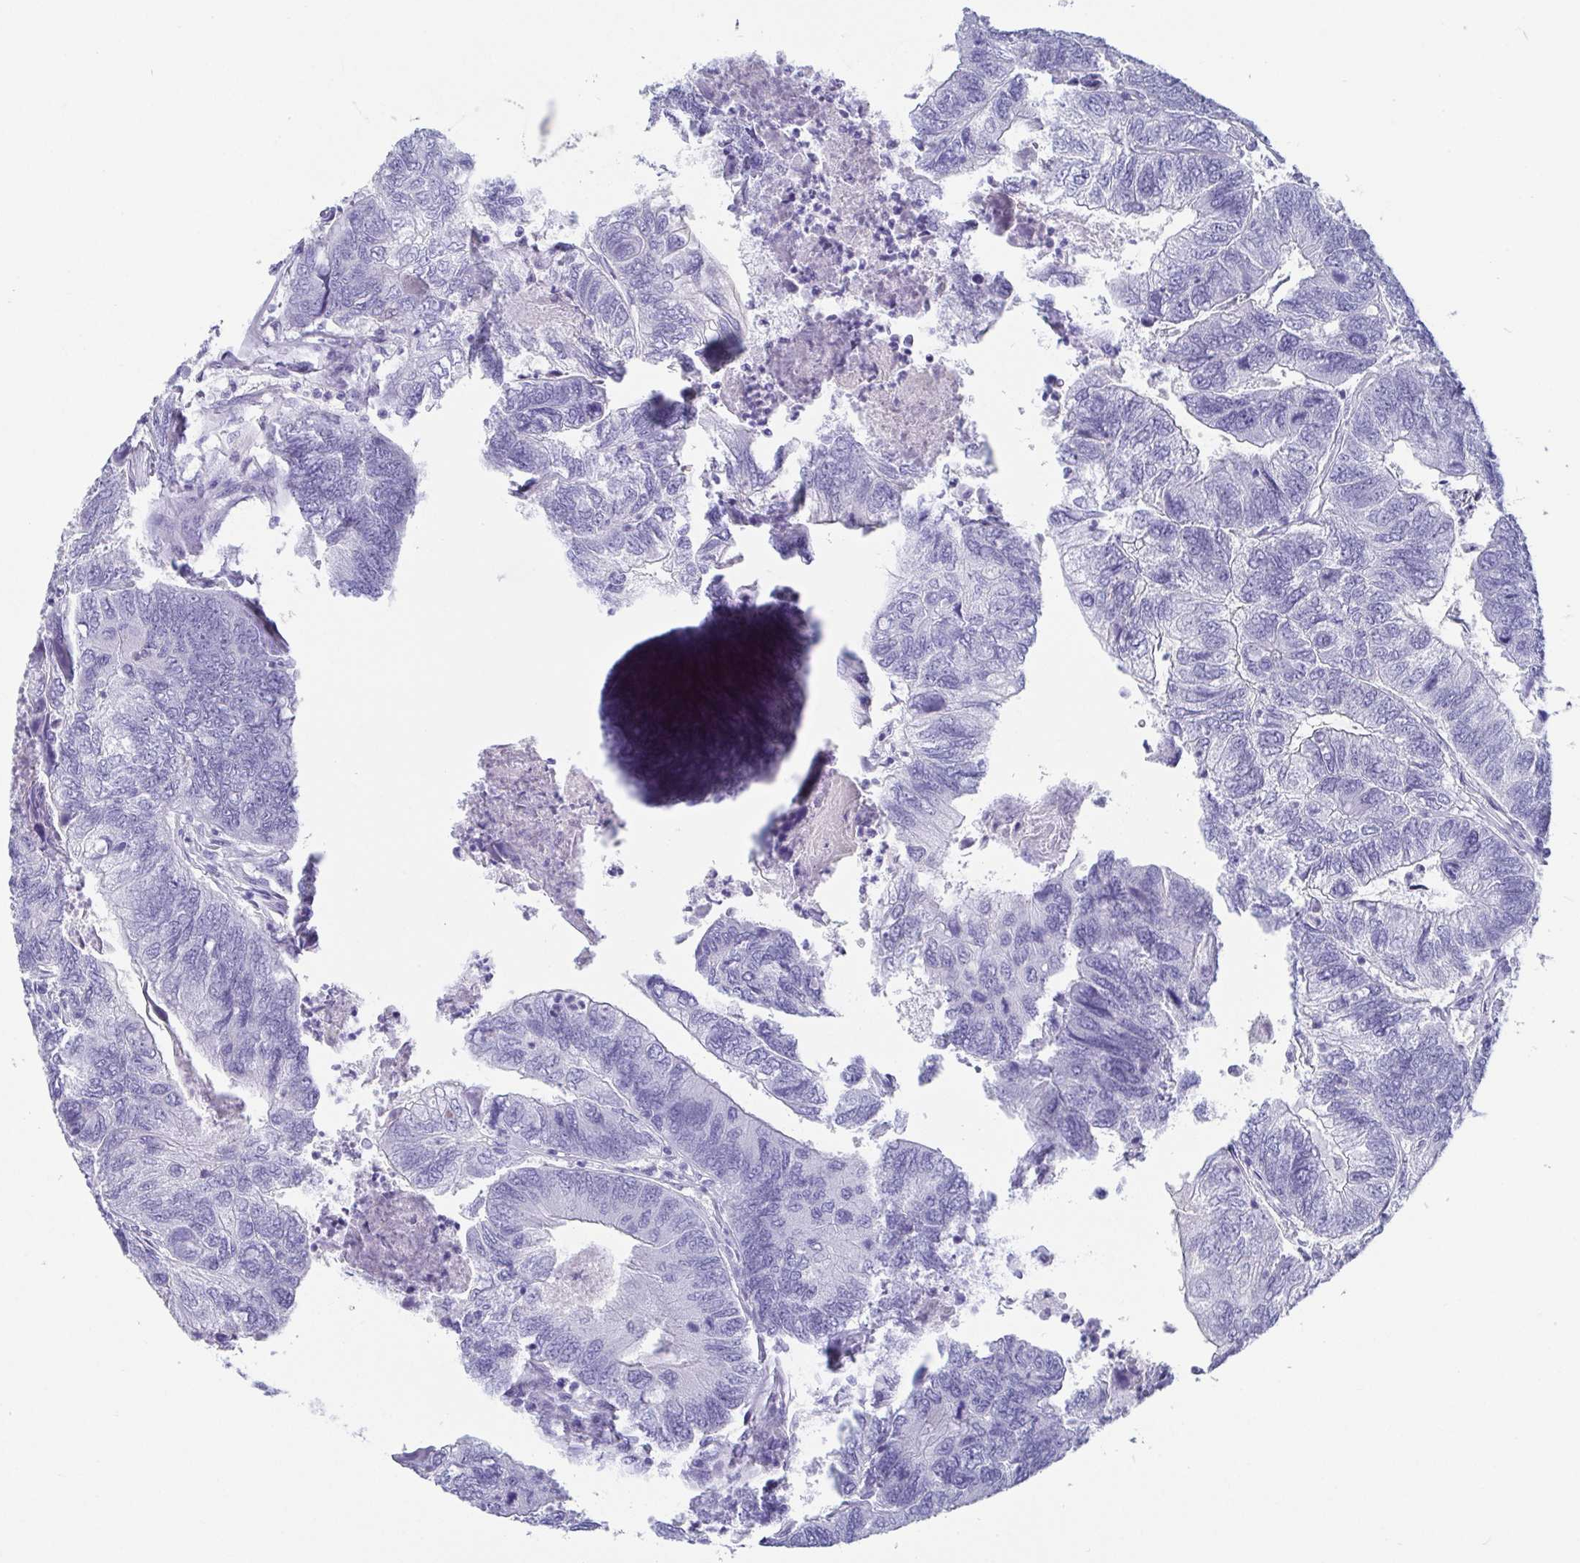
{"staining": {"intensity": "negative", "quantity": "none", "location": "none"}, "tissue": "colorectal cancer", "cell_type": "Tumor cells", "image_type": "cancer", "snomed": [{"axis": "morphology", "description": "Adenocarcinoma, NOS"}, {"axis": "topography", "description": "Colon"}], "caption": "Micrograph shows no significant protein positivity in tumor cells of colorectal adenocarcinoma.", "gene": "SCGN", "patient": {"sex": "female", "age": 67}}